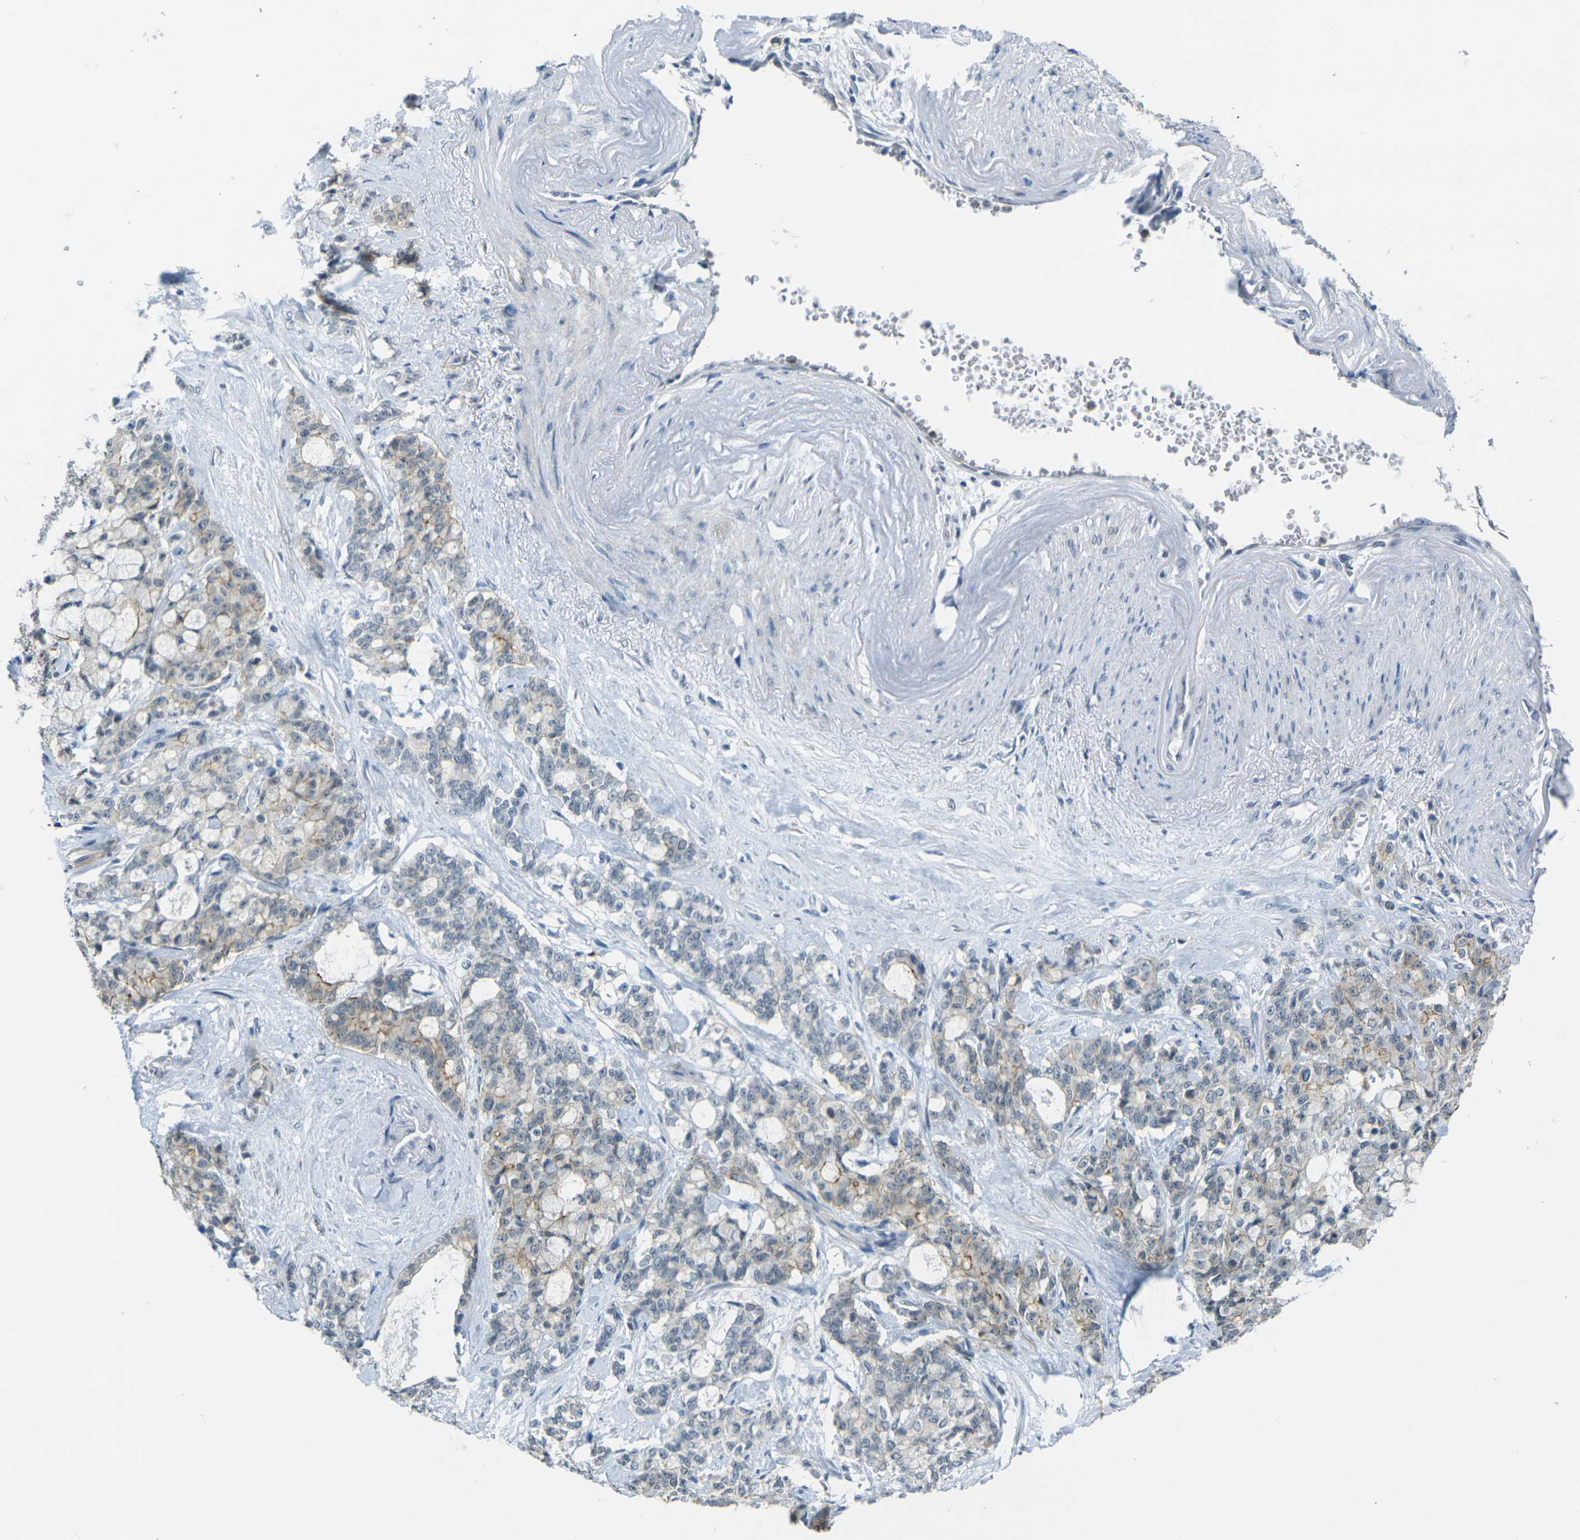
{"staining": {"intensity": "weak", "quantity": "<25%", "location": "cytoplasmic/membranous"}, "tissue": "pancreatic cancer", "cell_type": "Tumor cells", "image_type": "cancer", "snomed": [{"axis": "morphology", "description": "Adenocarcinoma, NOS"}, {"axis": "topography", "description": "Pancreas"}], "caption": "Immunohistochemistry of human adenocarcinoma (pancreatic) shows no staining in tumor cells. (Brightfield microscopy of DAB (3,3'-diaminobenzidine) immunohistochemistry (IHC) at high magnification).", "gene": "SPTBN2", "patient": {"sex": "female", "age": 73}}